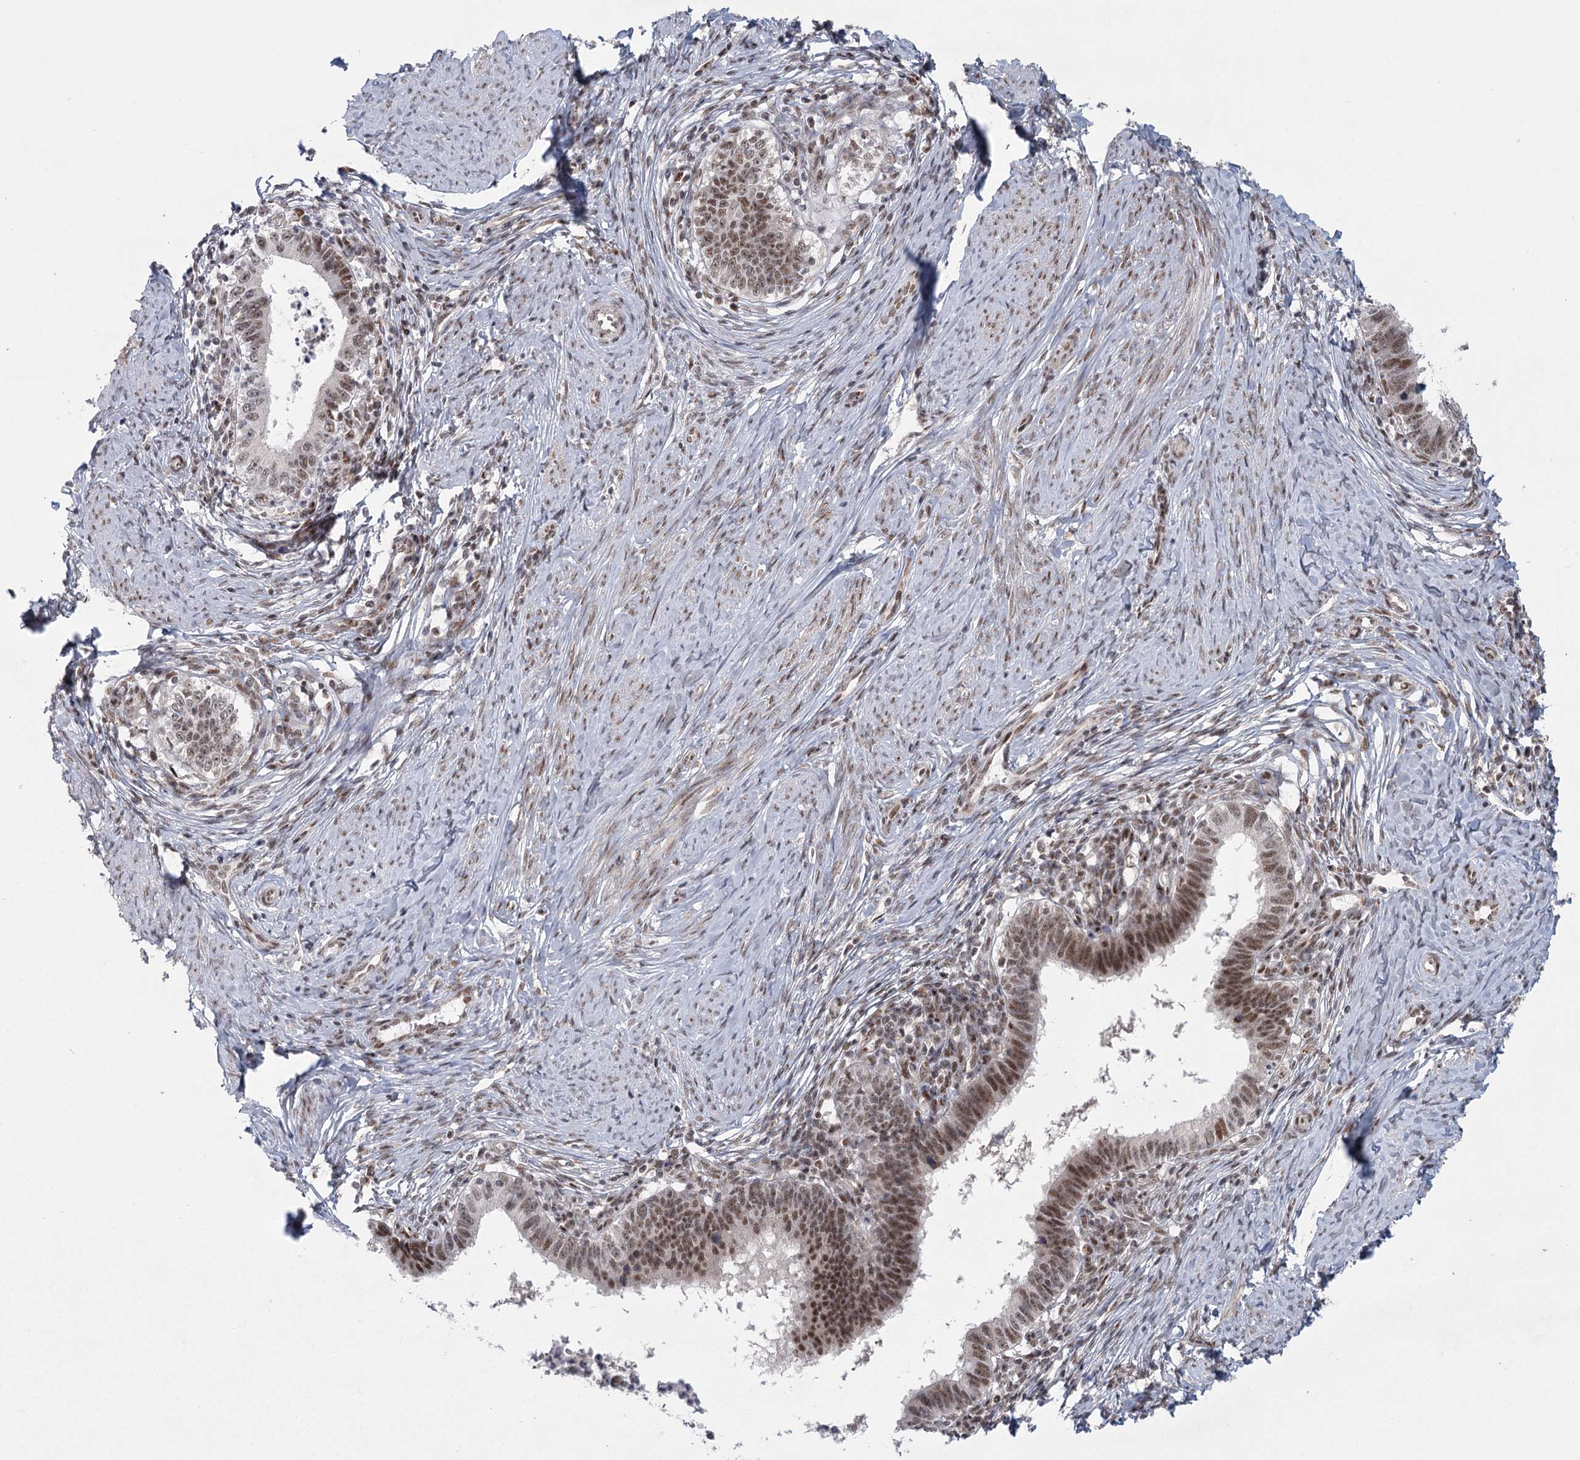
{"staining": {"intensity": "moderate", "quantity": ">75%", "location": "nuclear"}, "tissue": "cervical cancer", "cell_type": "Tumor cells", "image_type": "cancer", "snomed": [{"axis": "morphology", "description": "Adenocarcinoma, NOS"}, {"axis": "topography", "description": "Cervix"}], "caption": "This micrograph shows IHC staining of cervical cancer, with medium moderate nuclear expression in about >75% of tumor cells.", "gene": "CIB4", "patient": {"sex": "female", "age": 36}}